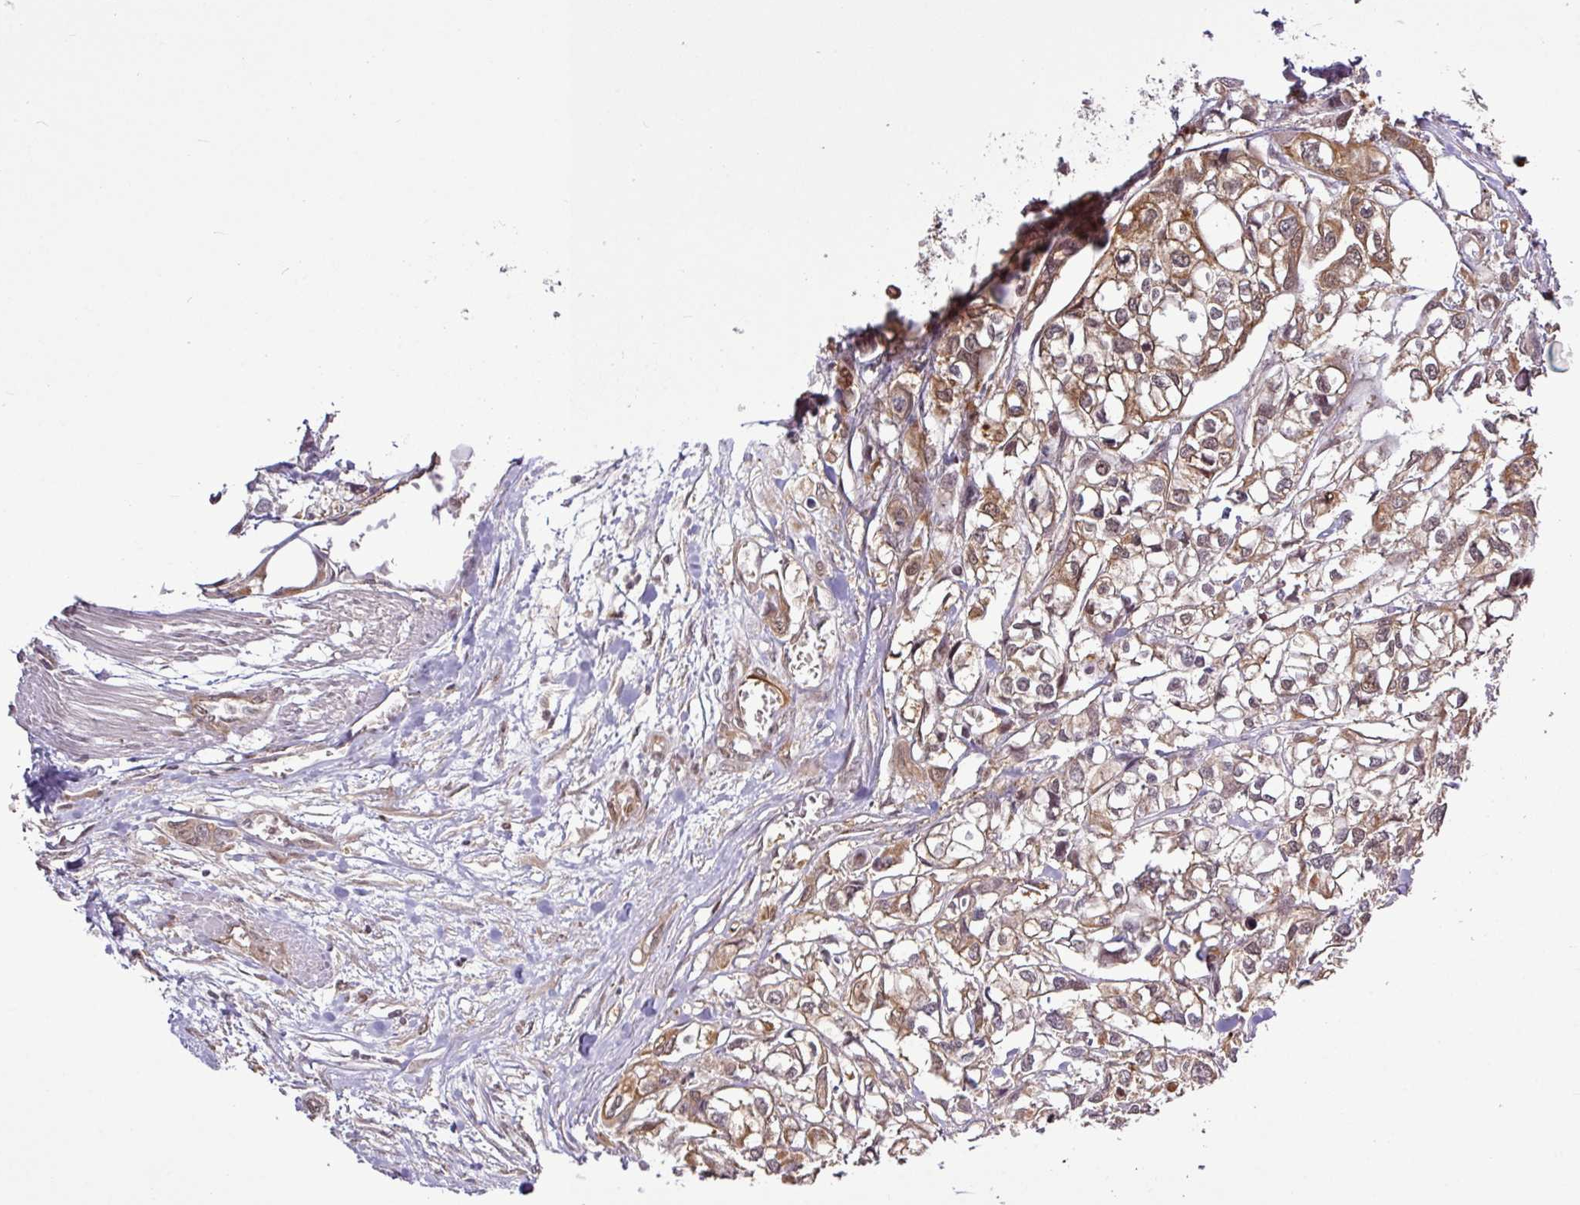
{"staining": {"intensity": "moderate", "quantity": ">75%", "location": "cytoplasmic/membranous,nuclear"}, "tissue": "urothelial cancer", "cell_type": "Tumor cells", "image_type": "cancer", "snomed": [{"axis": "morphology", "description": "Urothelial carcinoma, High grade"}, {"axis": "topography", "description": "Urinary bladder"}], "caption": "Urothelial carcinoma (high-grade) tissue demonstrates moderate cytoplasmic/membranous and nuclear expression in approximately >75% of tumor cells, visualized by immunohistochemistry.", "gene": "ITPKC", "patient": {"sex": "male", "age": 67}}